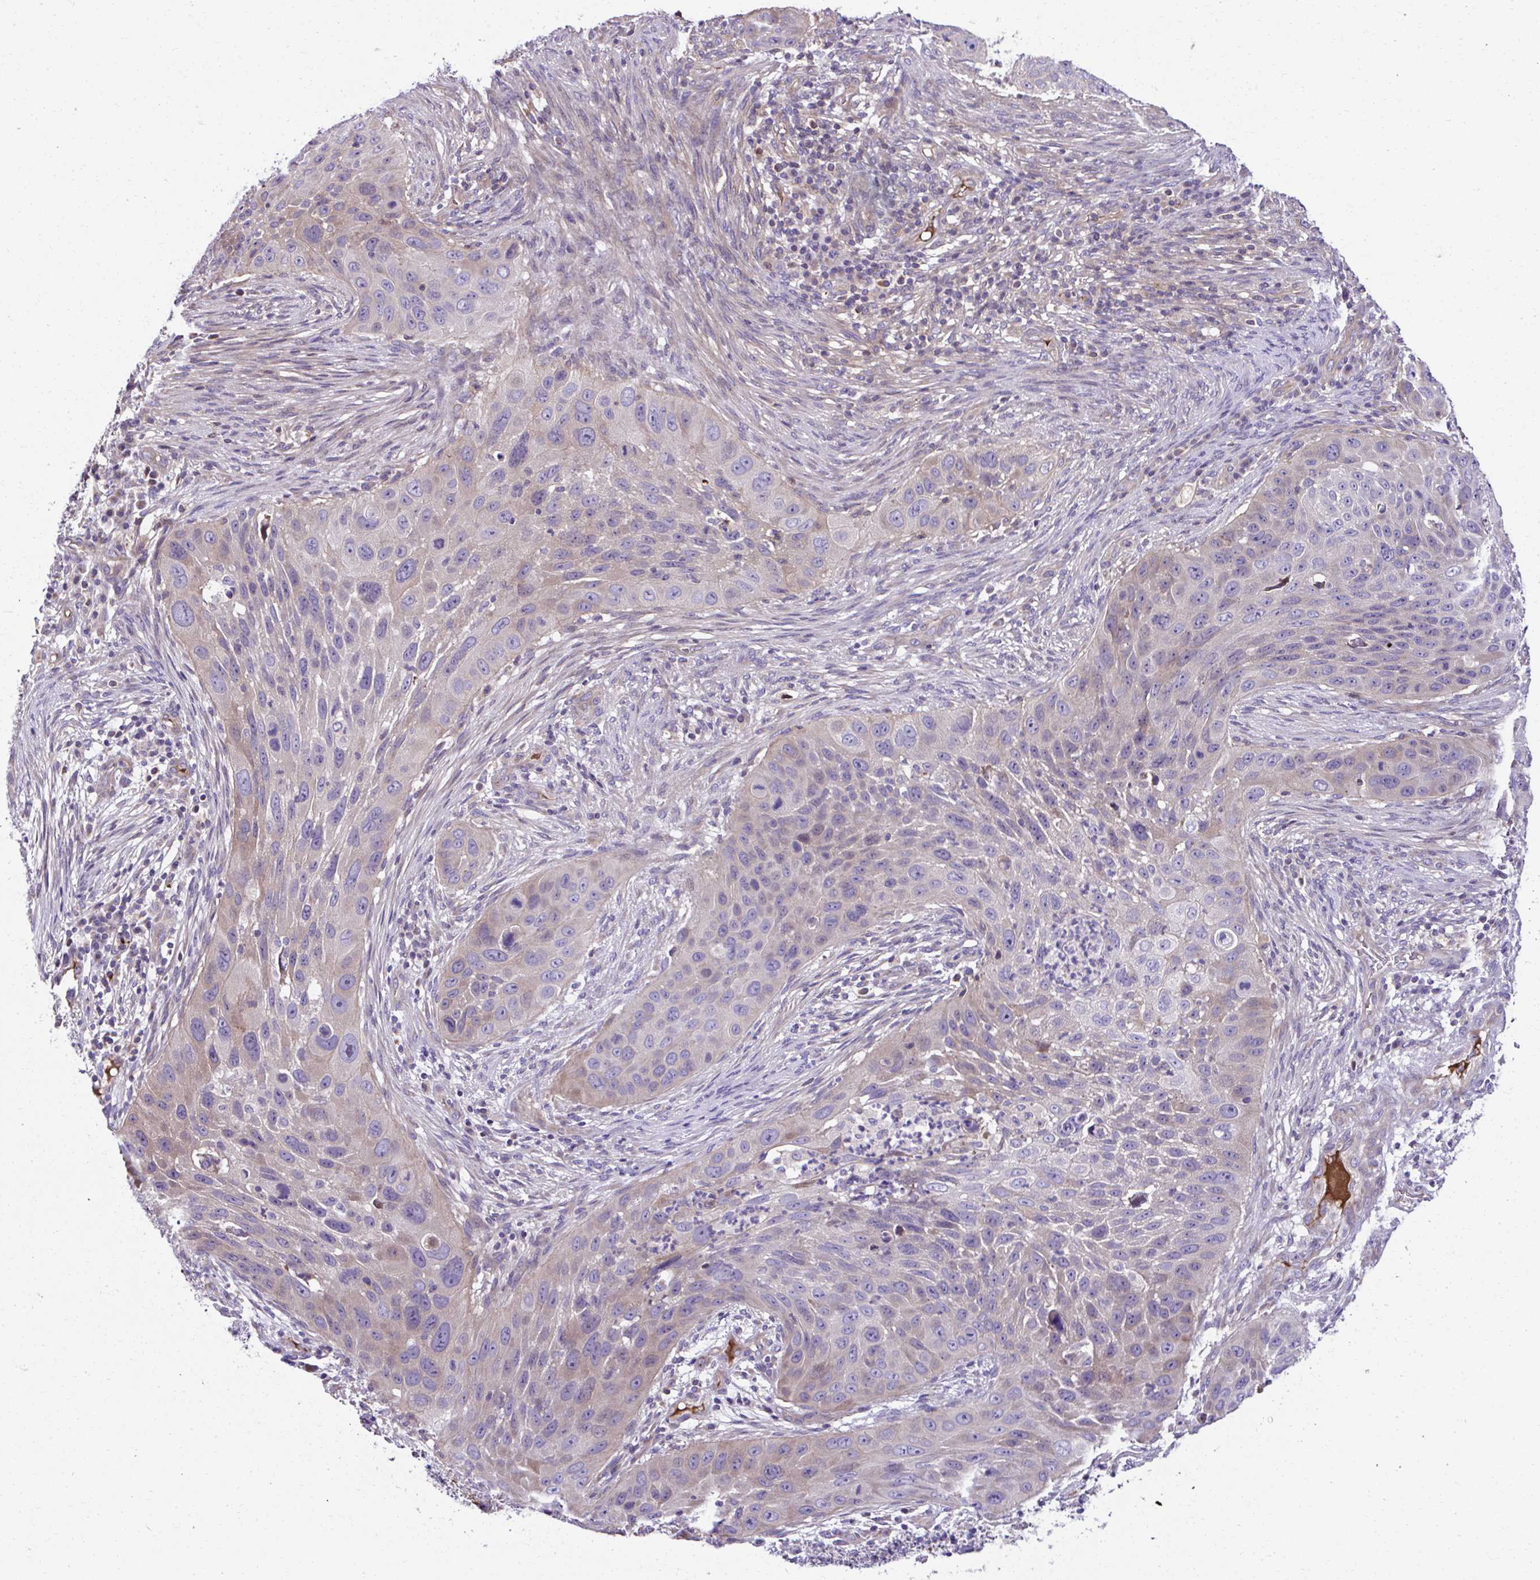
{"staining": {"intensity": "weak", "quantity": "<25%", "location": "cytoplasmic/membranous"}, "tissue": "lung cancer", "cell_type": "Tumor cells", "image_type": "cancer", "snomed": [{"axis": "morphology", "description": "Squamous cell carcinoma, NOS"}, {"axis": "topography", "description": "Lung"}], "caption": "DAB (3,3'-diaminobenzidine) immunohistochemical staining of lung cancer reveals no significant positivity in tumor cells. (DAB immunohistochemistry with hematoxylin counter stain).", "gene": "CCDC85C", "patient": {"sex": "male", "age": 63}}